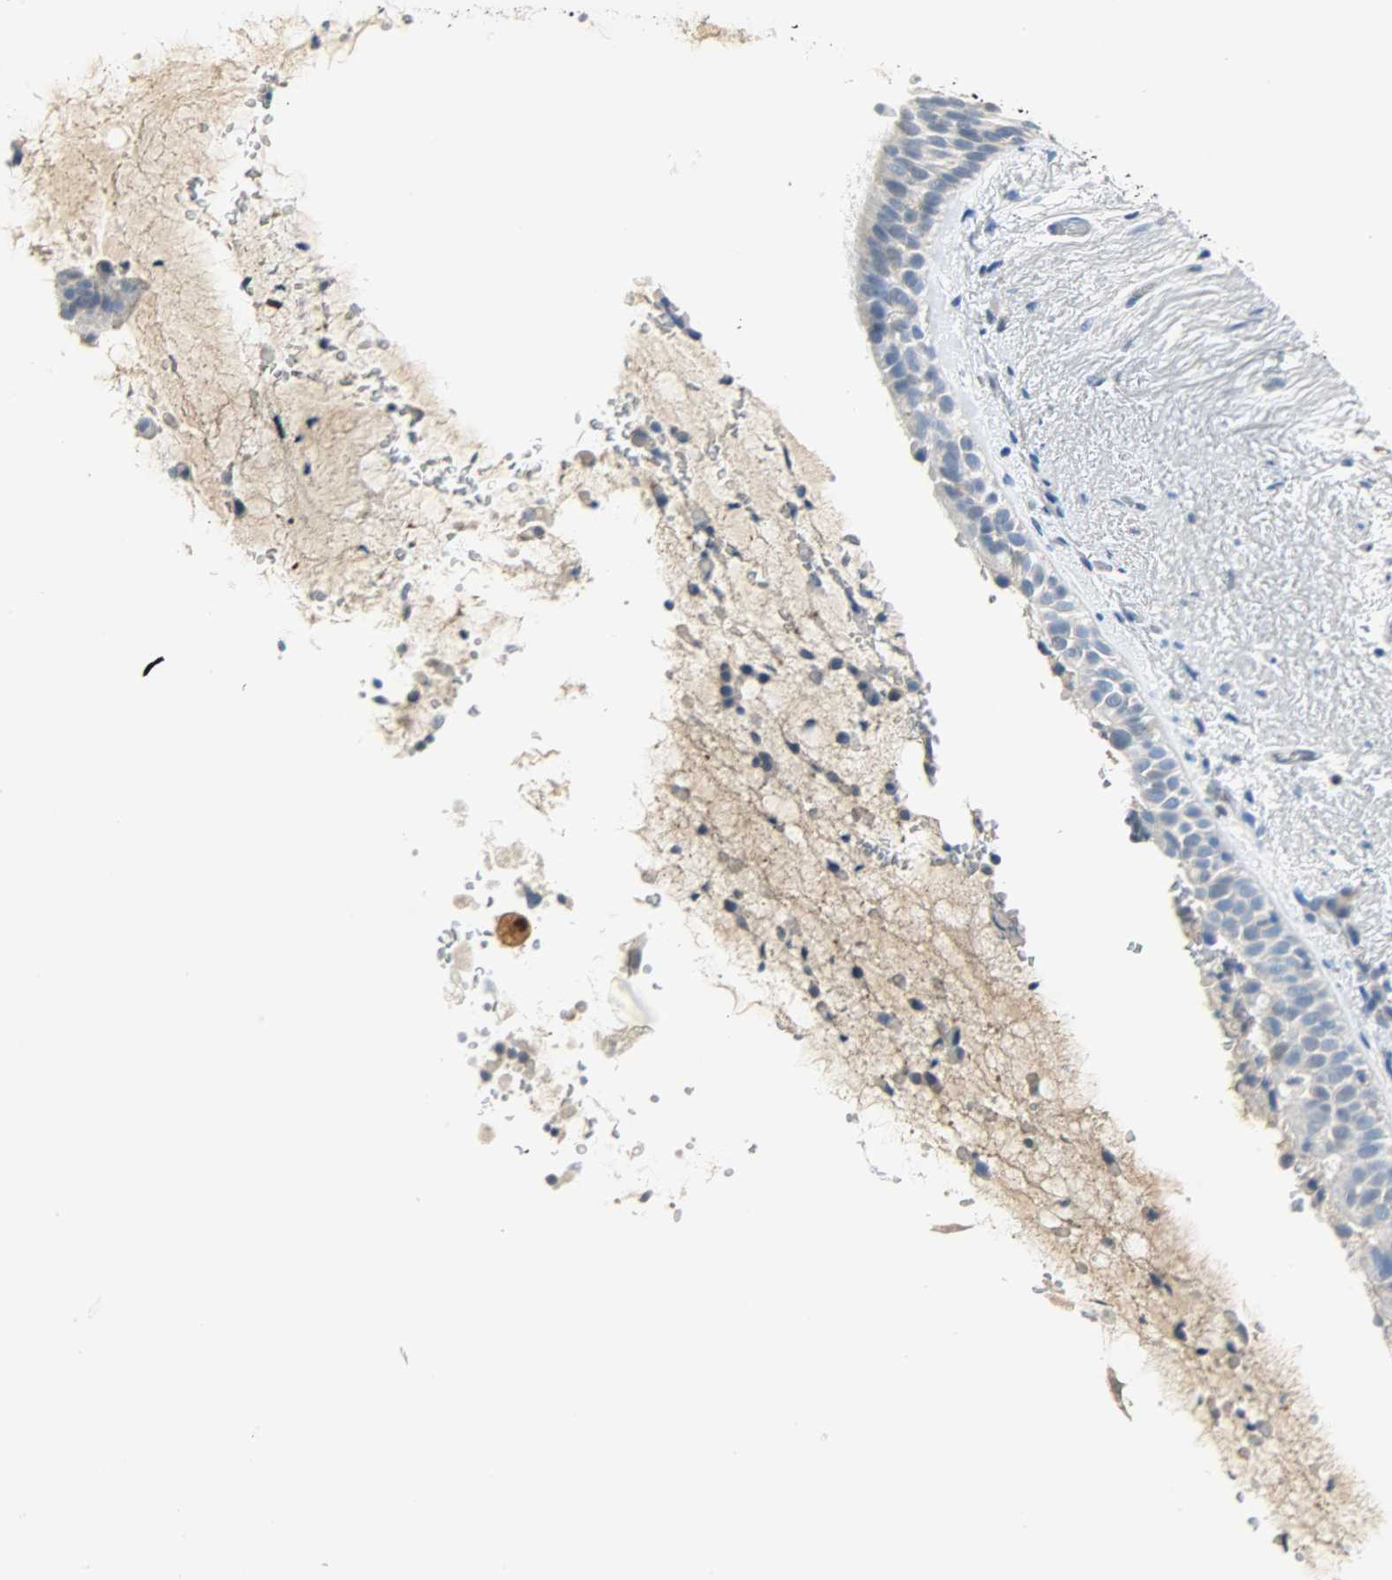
{"staining": {"intensity": "weak", "quantity": "25%-75%", "location": "cytoplasmic/membranous"}, "tissue": "bronchus", "cell_type": "Respiratory epithelial cells", "image_type": "normal", "snomed": [{"axis": "morphology", "description": "Normal tissue, NOS"}, {"axis": "topography", "description": "Bronchus"}], "caption": "A high-resolution image shows IHC staining of benign bronchus, which demonstrates weak cytoplasmic/membranous expression in about 25%-75% of respiratory epithelial cells.", "gene": "EIF4EBP1", "patient": {"sex": "female", "age": 54}}